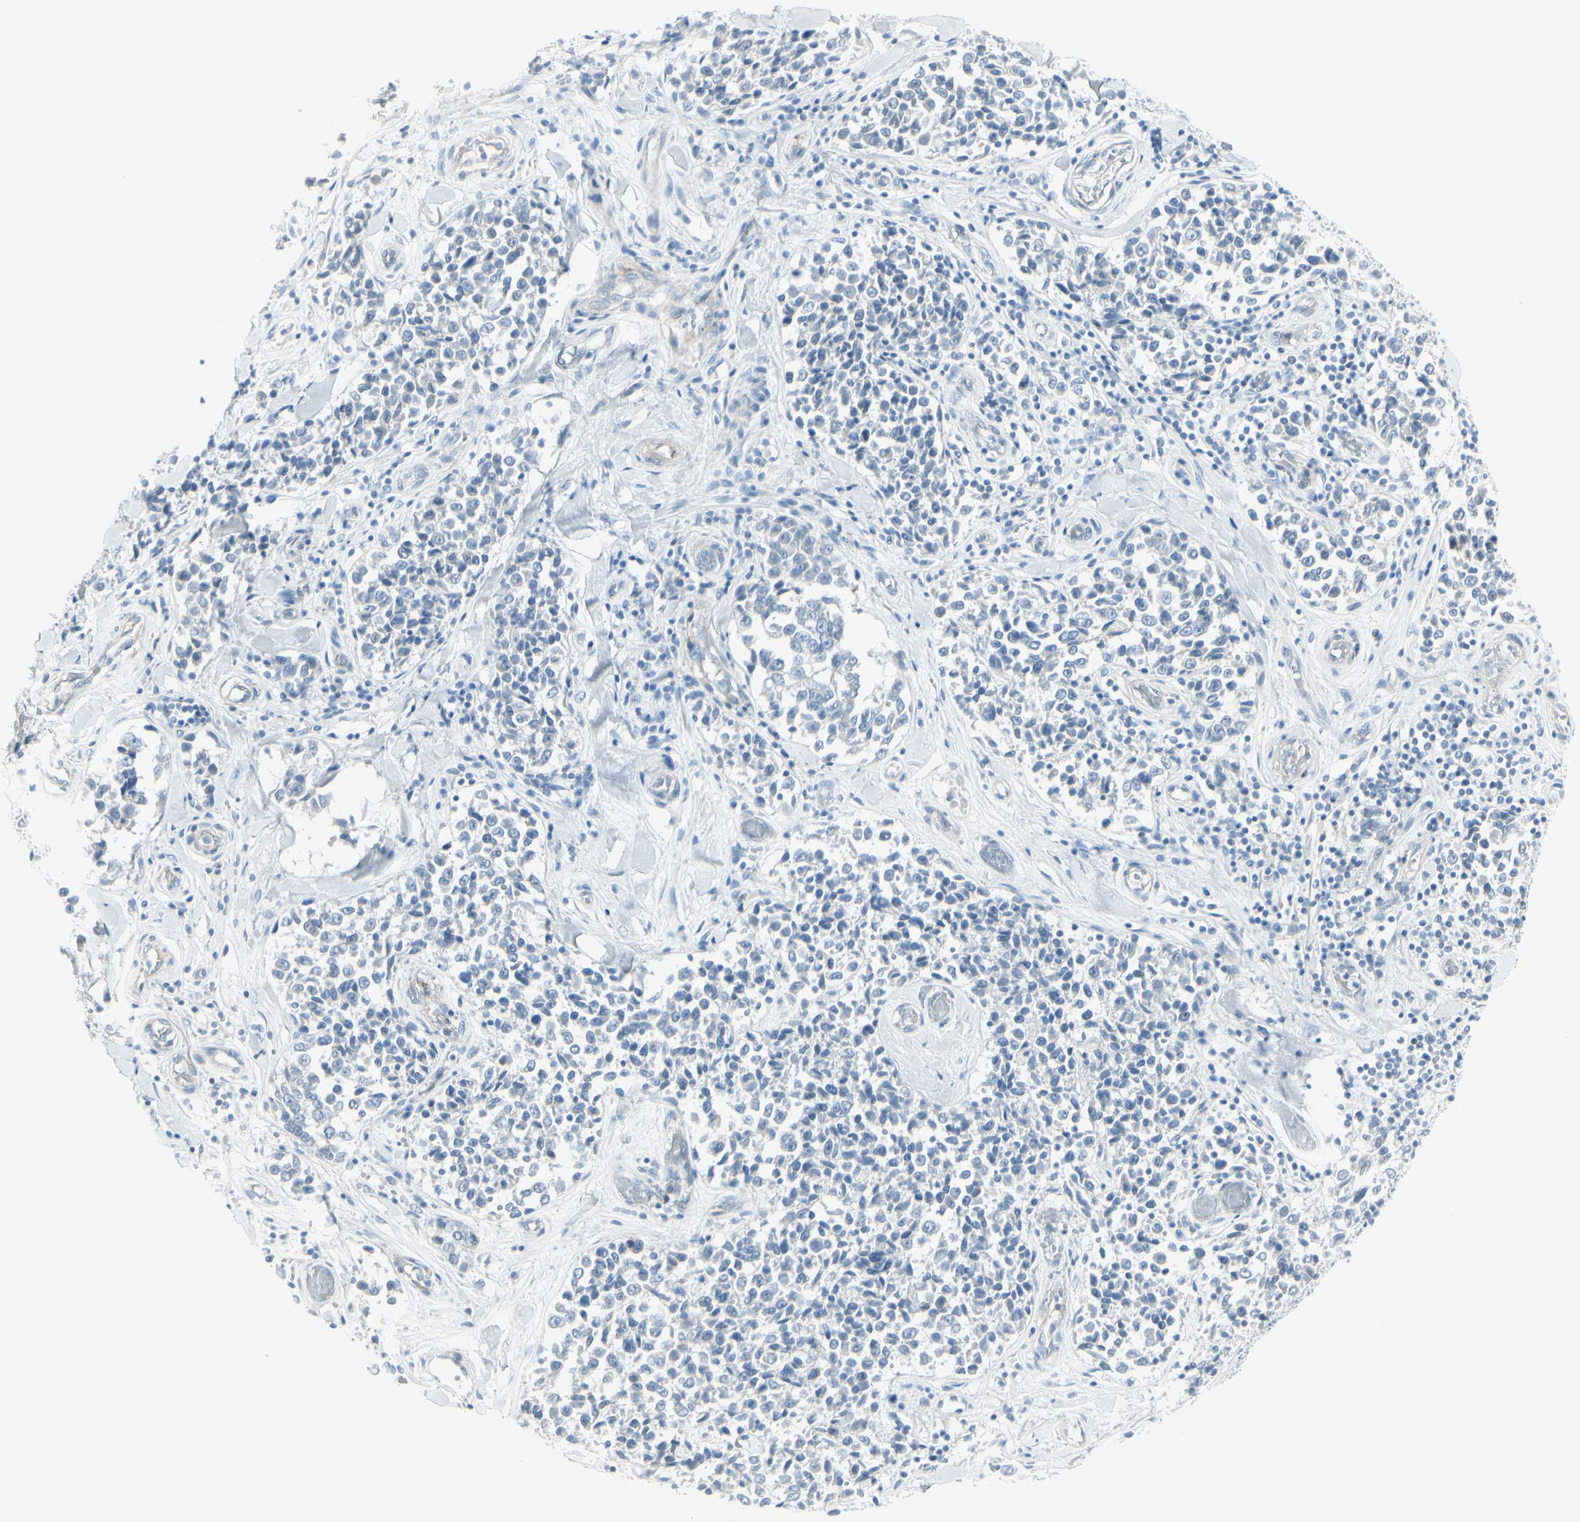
{"staining": {"intensity": "negative", "quantity": "none", "location": "none"}, "tissue": "melanoma", "cell_type": "Tumor cells", "image_type": "cancer", "snomed": [{"axis": "morphology", "description": "Malignant melanoma, NOS"}, {"axis": "topography", "description": "Skin"}], "caption": "This micrograph is of malignant melanoma stained with IHC to label a protein in brown with the nuclei are counter-stained blue. There is no expression in tumor cells. (Stains: DAB immunohistochemistry (IHC) with hematoxylin counter stain, Microscopy: brightfield microscopy at high magnification).", "gene": "CDHR5", "patient": {"sex": "female", "age": 64}}